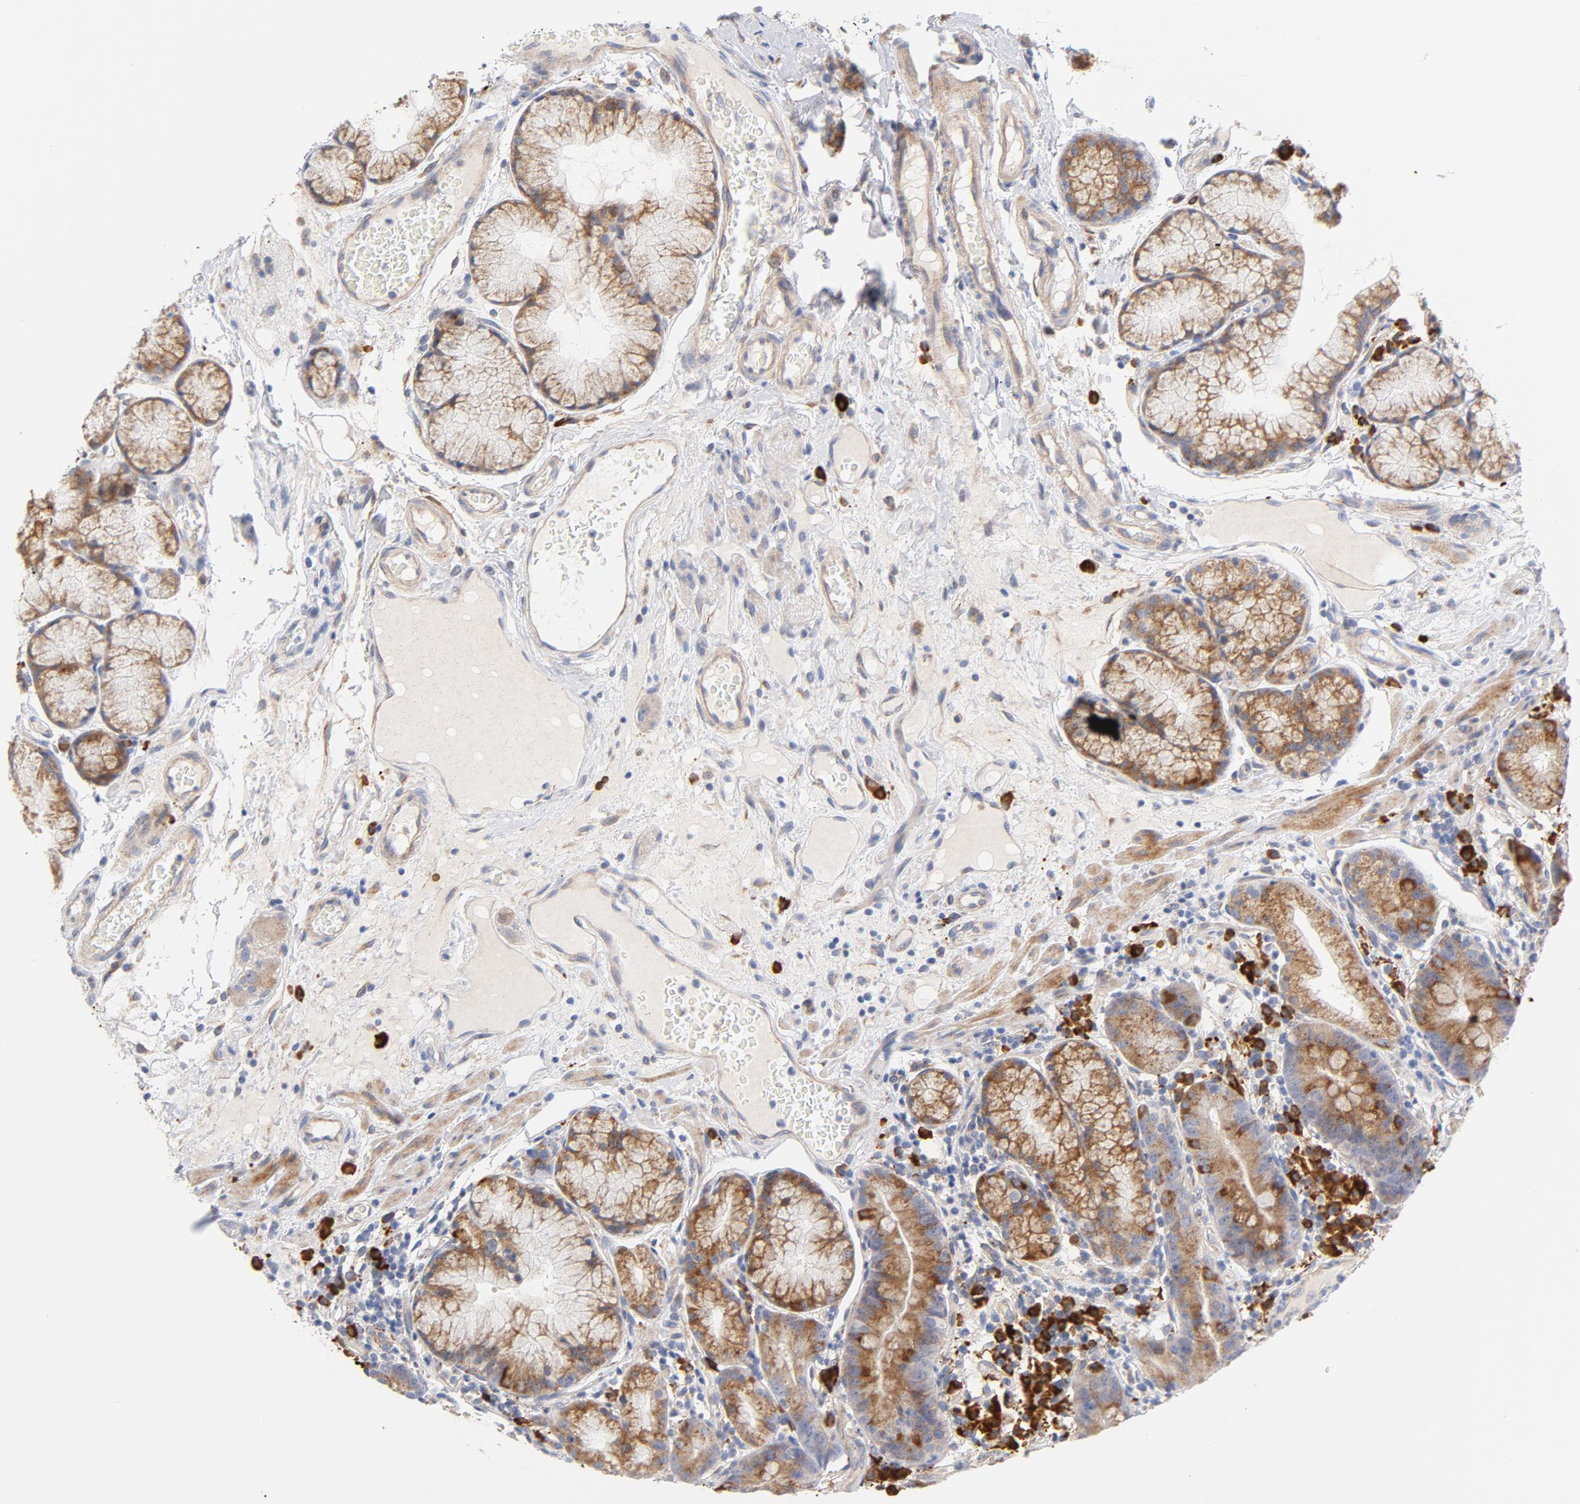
{"staining": {"intensity": "moderate", "quantity": ">75%", "location": "cytoplasmic/membranous"}, "tissue": "duodenum", "cell_type": "Glandular cells", "image_type": "normal", "snomed": [{"axis": "morphology", "description": "Normal tissue, NOS"}, {"axis": "topography", "description": "Duodenum"}], "caption": "Duodenum stained with immunohistochemistry displays moderate cytoplasmic/membranous positivity in about >75% of glandular cells. The staining was performed using DAB (3,3'-diaminobenzidine), with brown indicating positive protein expression. Nuclei are stained blue with hematoxylin.", "gene": "RAPGEF3", "patient": {"sex": "male", "age": 50}}